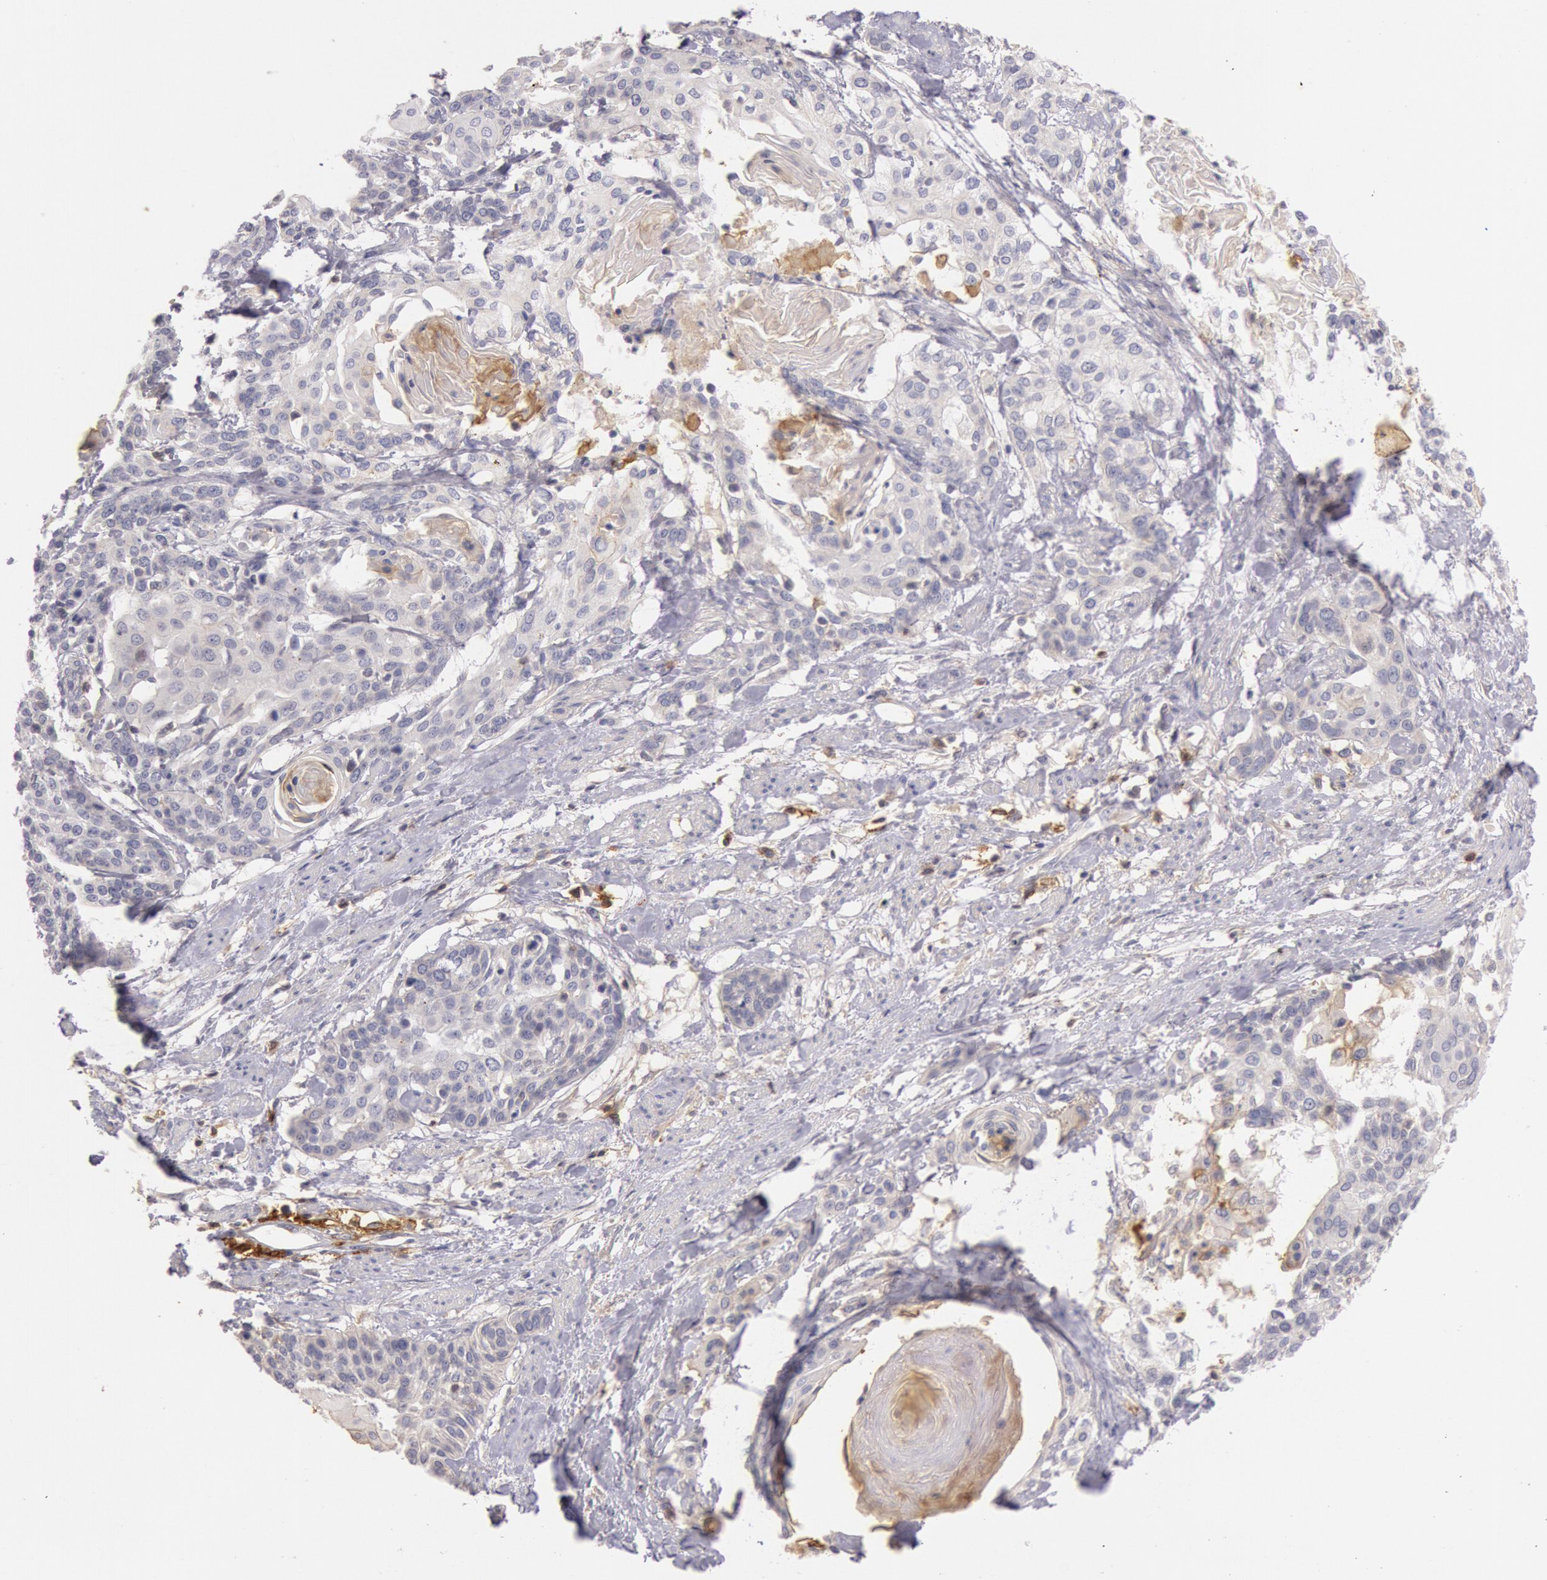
{"staining": {"intensity": "weak", "quantity": "<25%", "location": "cytoplasmic/membranous"}, "tissue": "cervical cancer", "cell_type": "Tumor cells", "image_type": "cancer", "snomed": [{"axis": "morphology", "description": "Squamous cell carcinoma, NOS"}, {"axis": "topography", "description": "Cervix"}], "caption": "Cervical squamous cell carcinoma was stained to show a protein in brown. There is no significant expression in tumor cells. (IHC, brightfield microscopy, high magnification).", "gene": "TRIB2", "patient": {"sex": "female", "age": 57}}